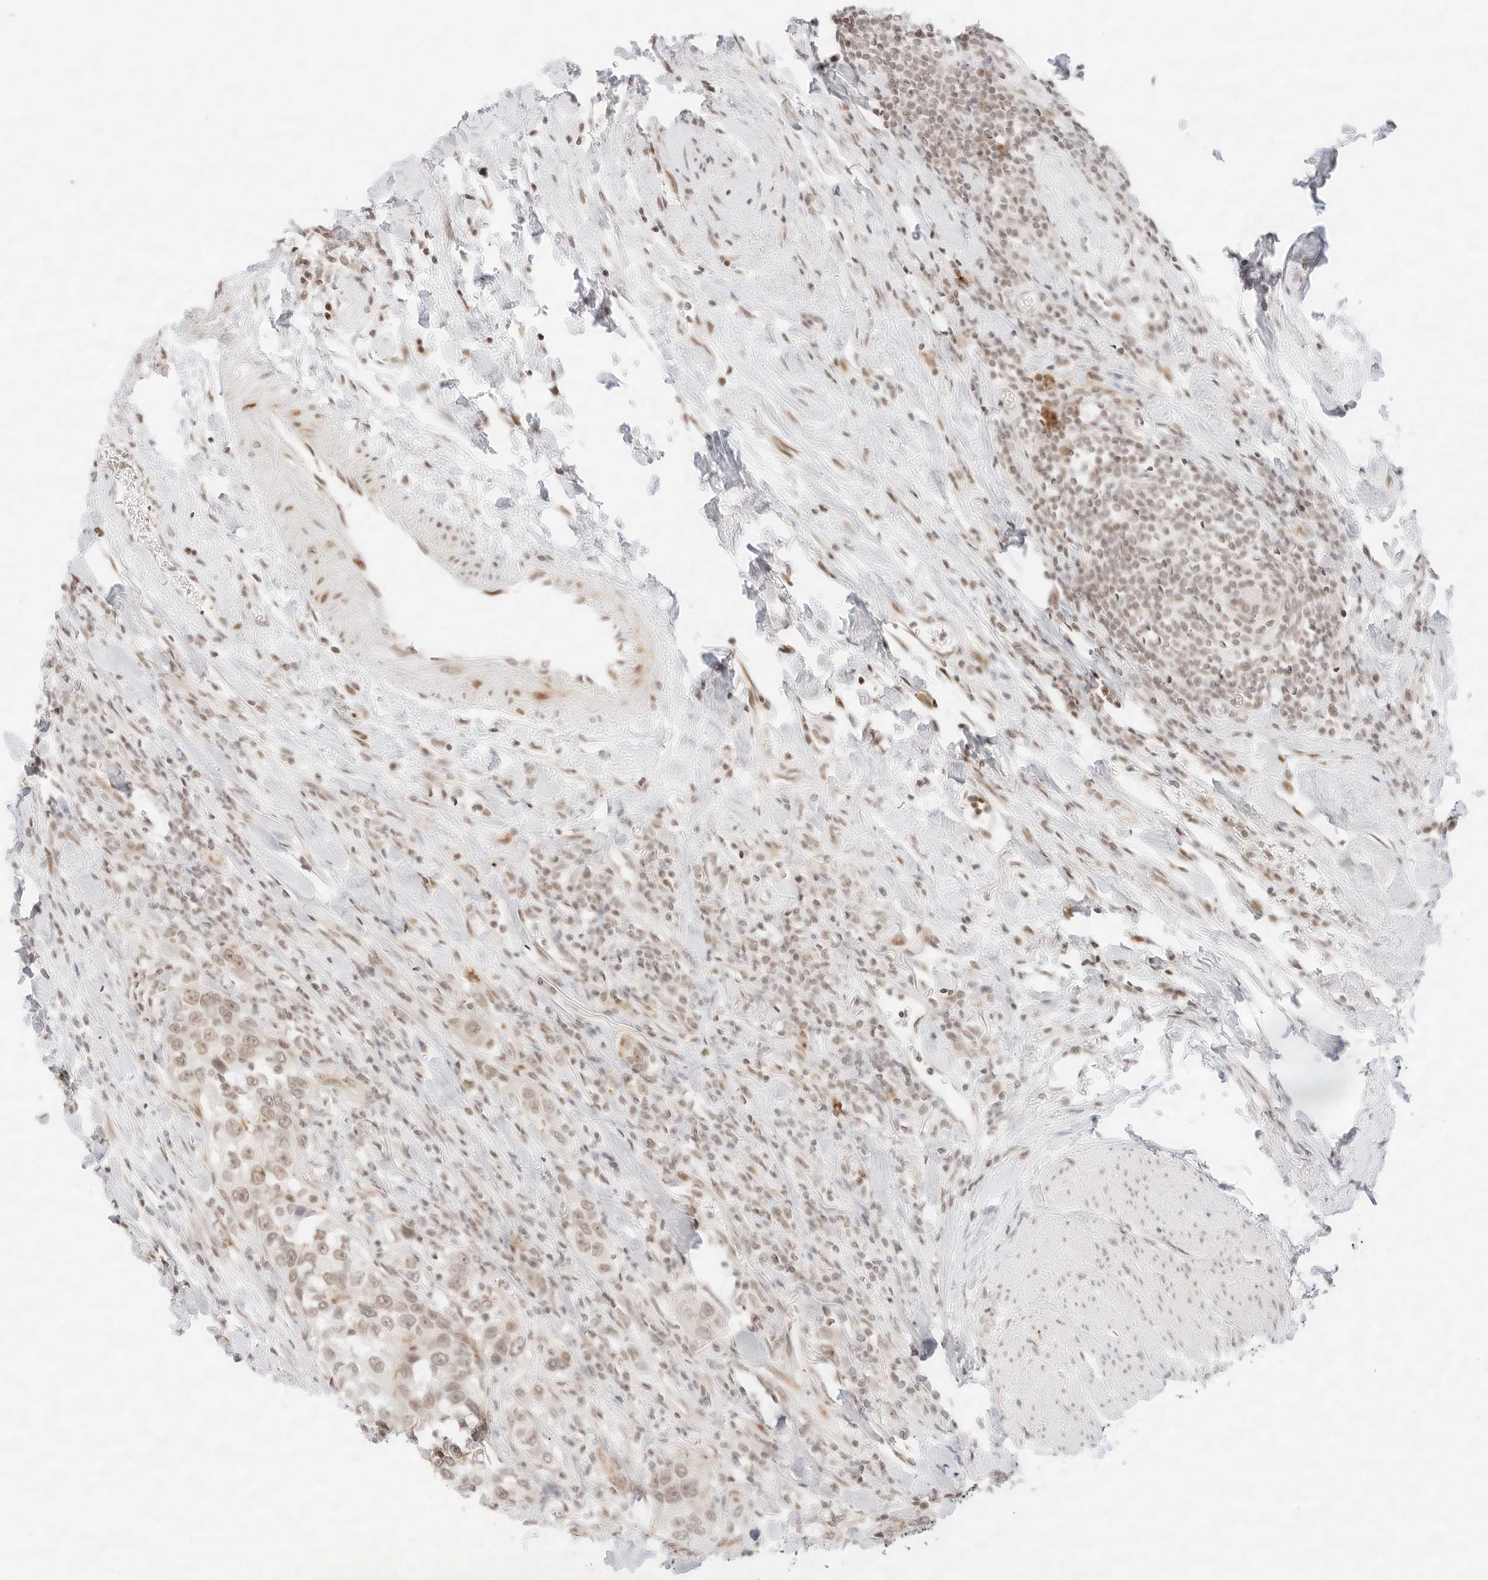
{"staining": {"intensity": "weak", "quantity": ">75%", "location": "nuclear"}, "tissue": "urothelial cancer", "cell_type": "Tumor cells", "image_type": "cancer", "snomed": [{"axis": "morphology", "description": "Urothelial carcinoma, High grade"}, {"axis": "topography", "description": "Urinary bladder"}], "caption": "IHC of human urothelial cancer shows low levels of weak nuclear staining in about >75% of tumor cells. Using DAB (3,3'-diaminobenzidine) (brown) and hematoxylin (blue) stains, captured at high magnification using brightfield microscopy.", "gene": "GNAS", "patient": {"sex": "female", "age": 80}}